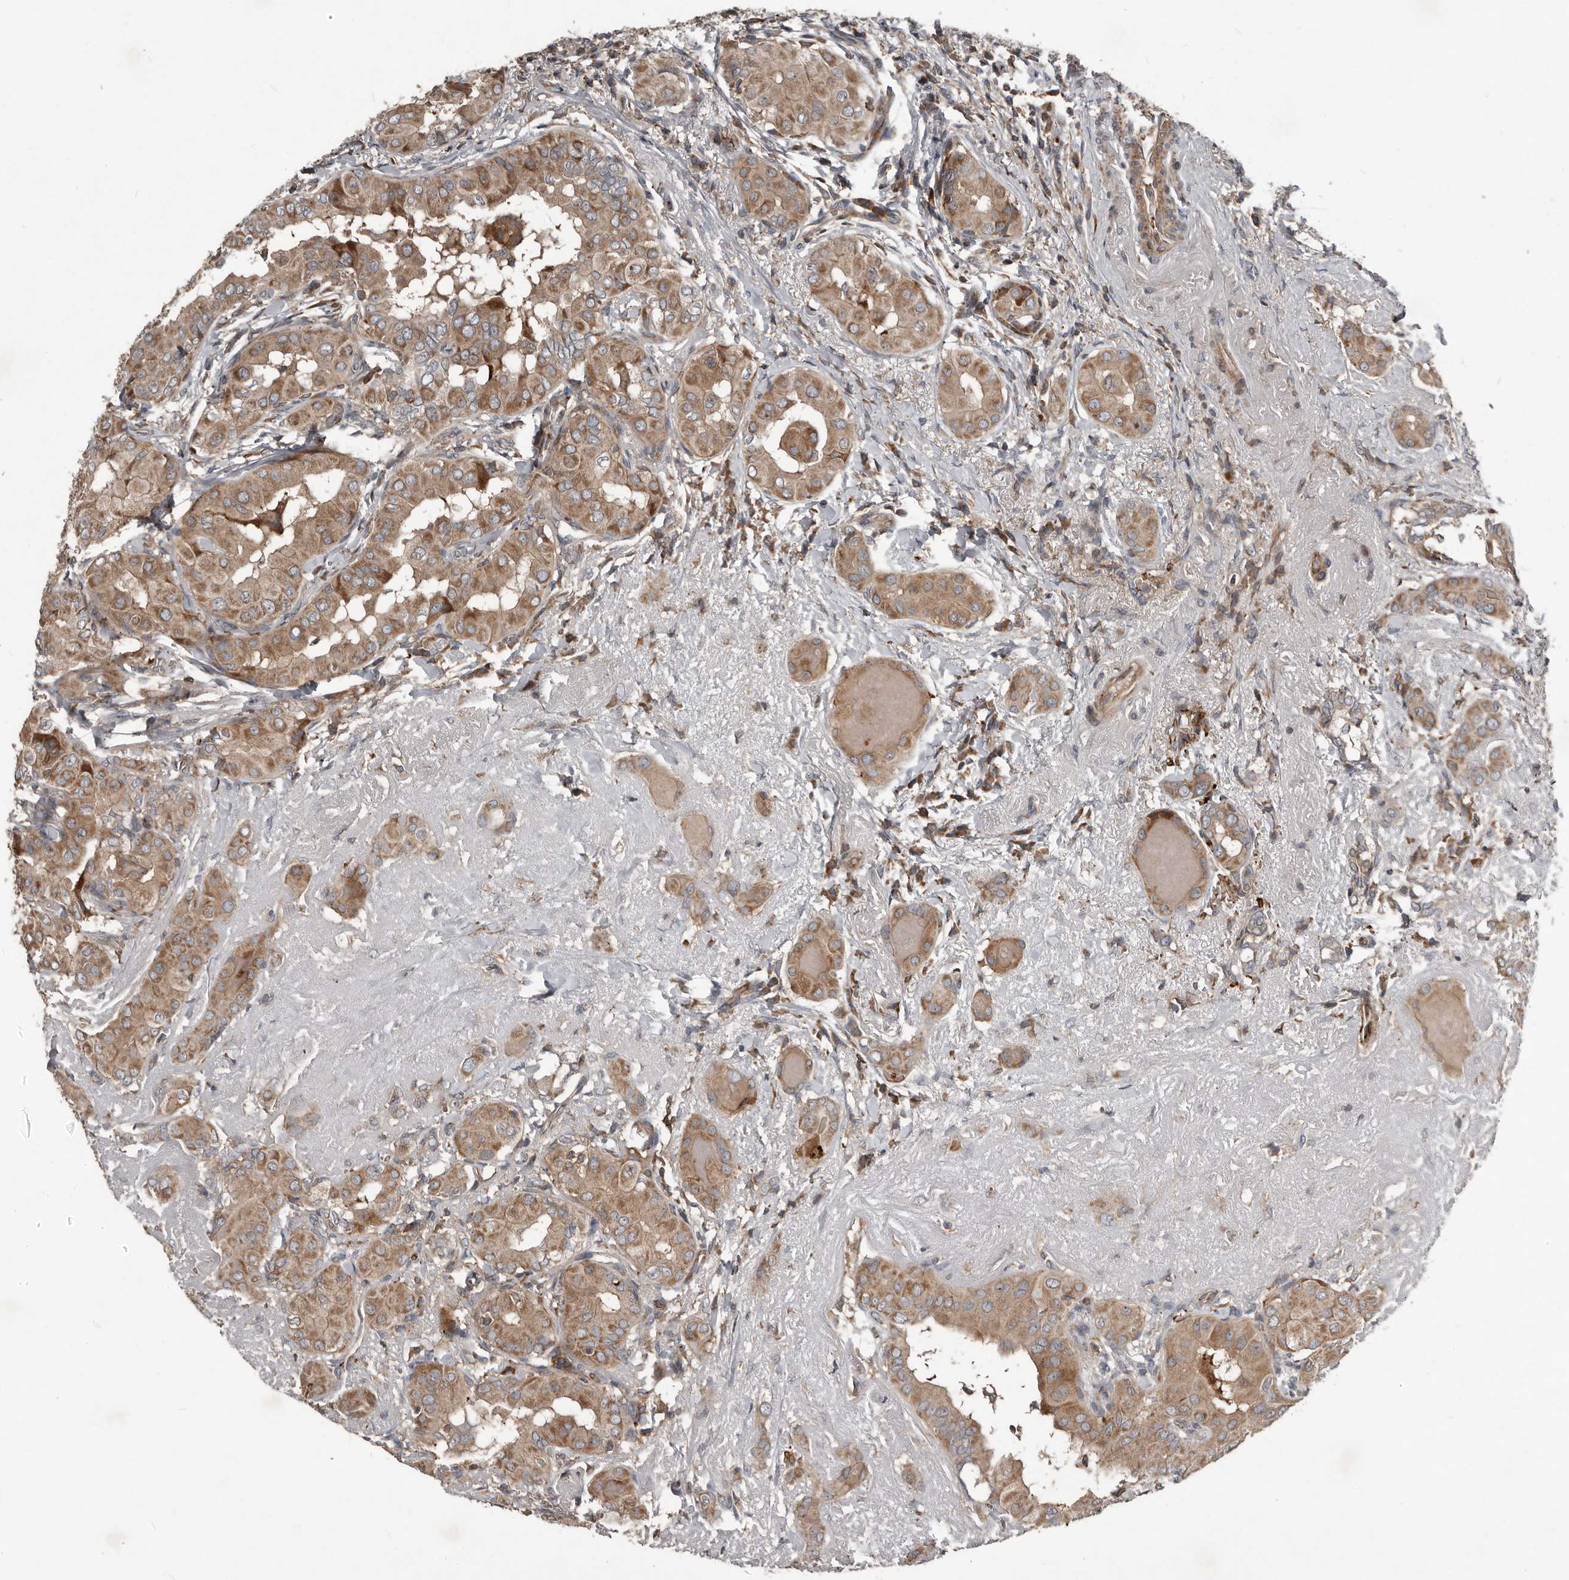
{"staining": {"intensity": "moderate", "quantity": ">75%", "location": "cytoplasmic/membranous"}, "tissue": "thyroid cancer", "cell_type": "Tumor cells", "image_type": "cancer", "snomed": [{"axis": "morphology", "description": "Papillary adenocarcinoma, NOS"}, {"axis": "topography", "description": "Thyroid gland"}], "caption": "Immunohistochemistry staining of thyroid cancer (papillary adenocarcinoma), which exhibits medium levels of moderate cytoplasmic/membranous positivity in about >75% of tumor cells indicating moderate cytoplasmic/membranous protein positivity. The staining was performed using DAB (brown) for protein detection and nuclei were counterstained in hematoxylin (blue).", "gene": "FBXO31", "patient": {"sex": "male", "age": 33}}